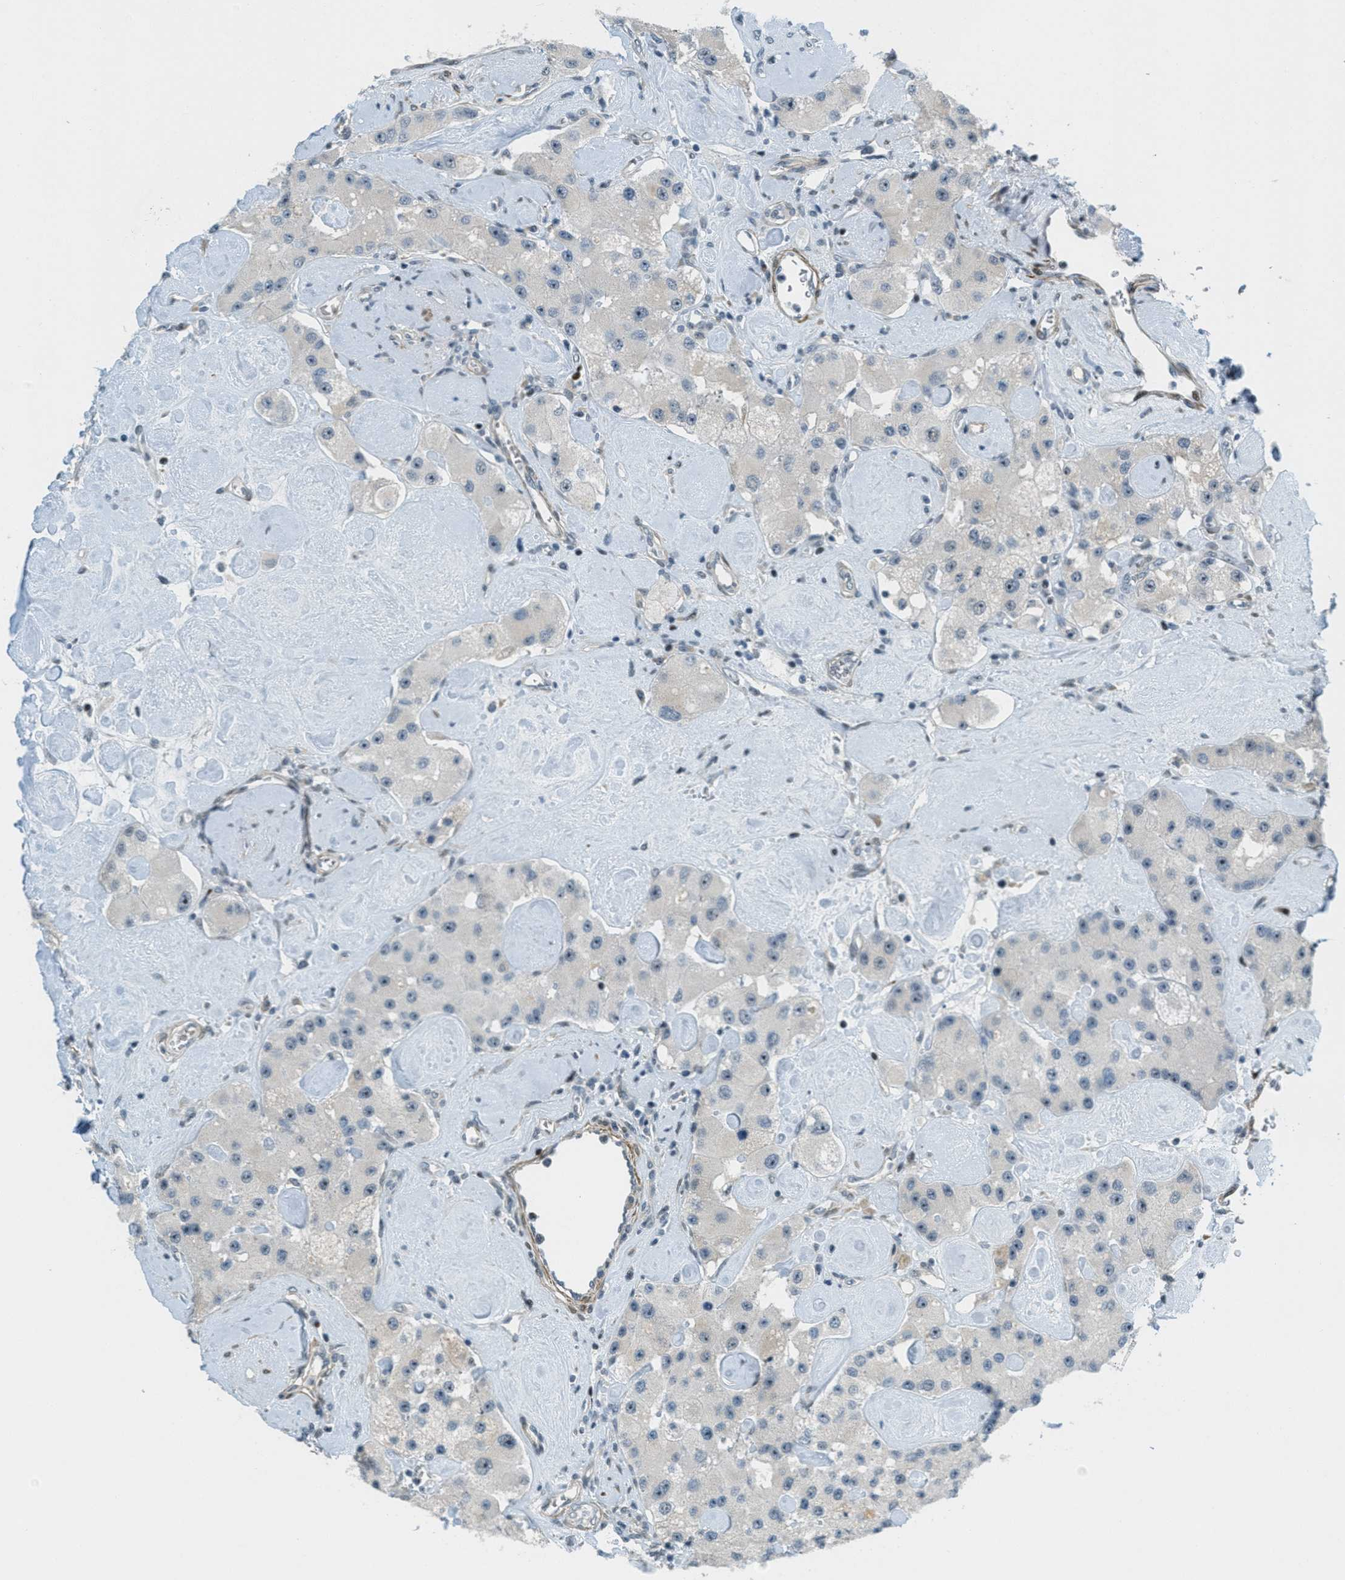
{"staining": {"intensity": "negative", "quantity": "none", "location": "none"}, "tissue": "carcinoid", "cell_type": "Tumor cells", "image_type": "cancer", "snomed": [{"axis": "morphology", "description": "Carcinoid, malignant, NOS"}, {"axis": "topography", "description": "Pancreas"}], "caption": "Immunohistochemistry (IHC) of carcinoid displays no positivity in tumor cells.", "gene": "ZDHHC23", "patient": {"sex": "male", "age": 41}}